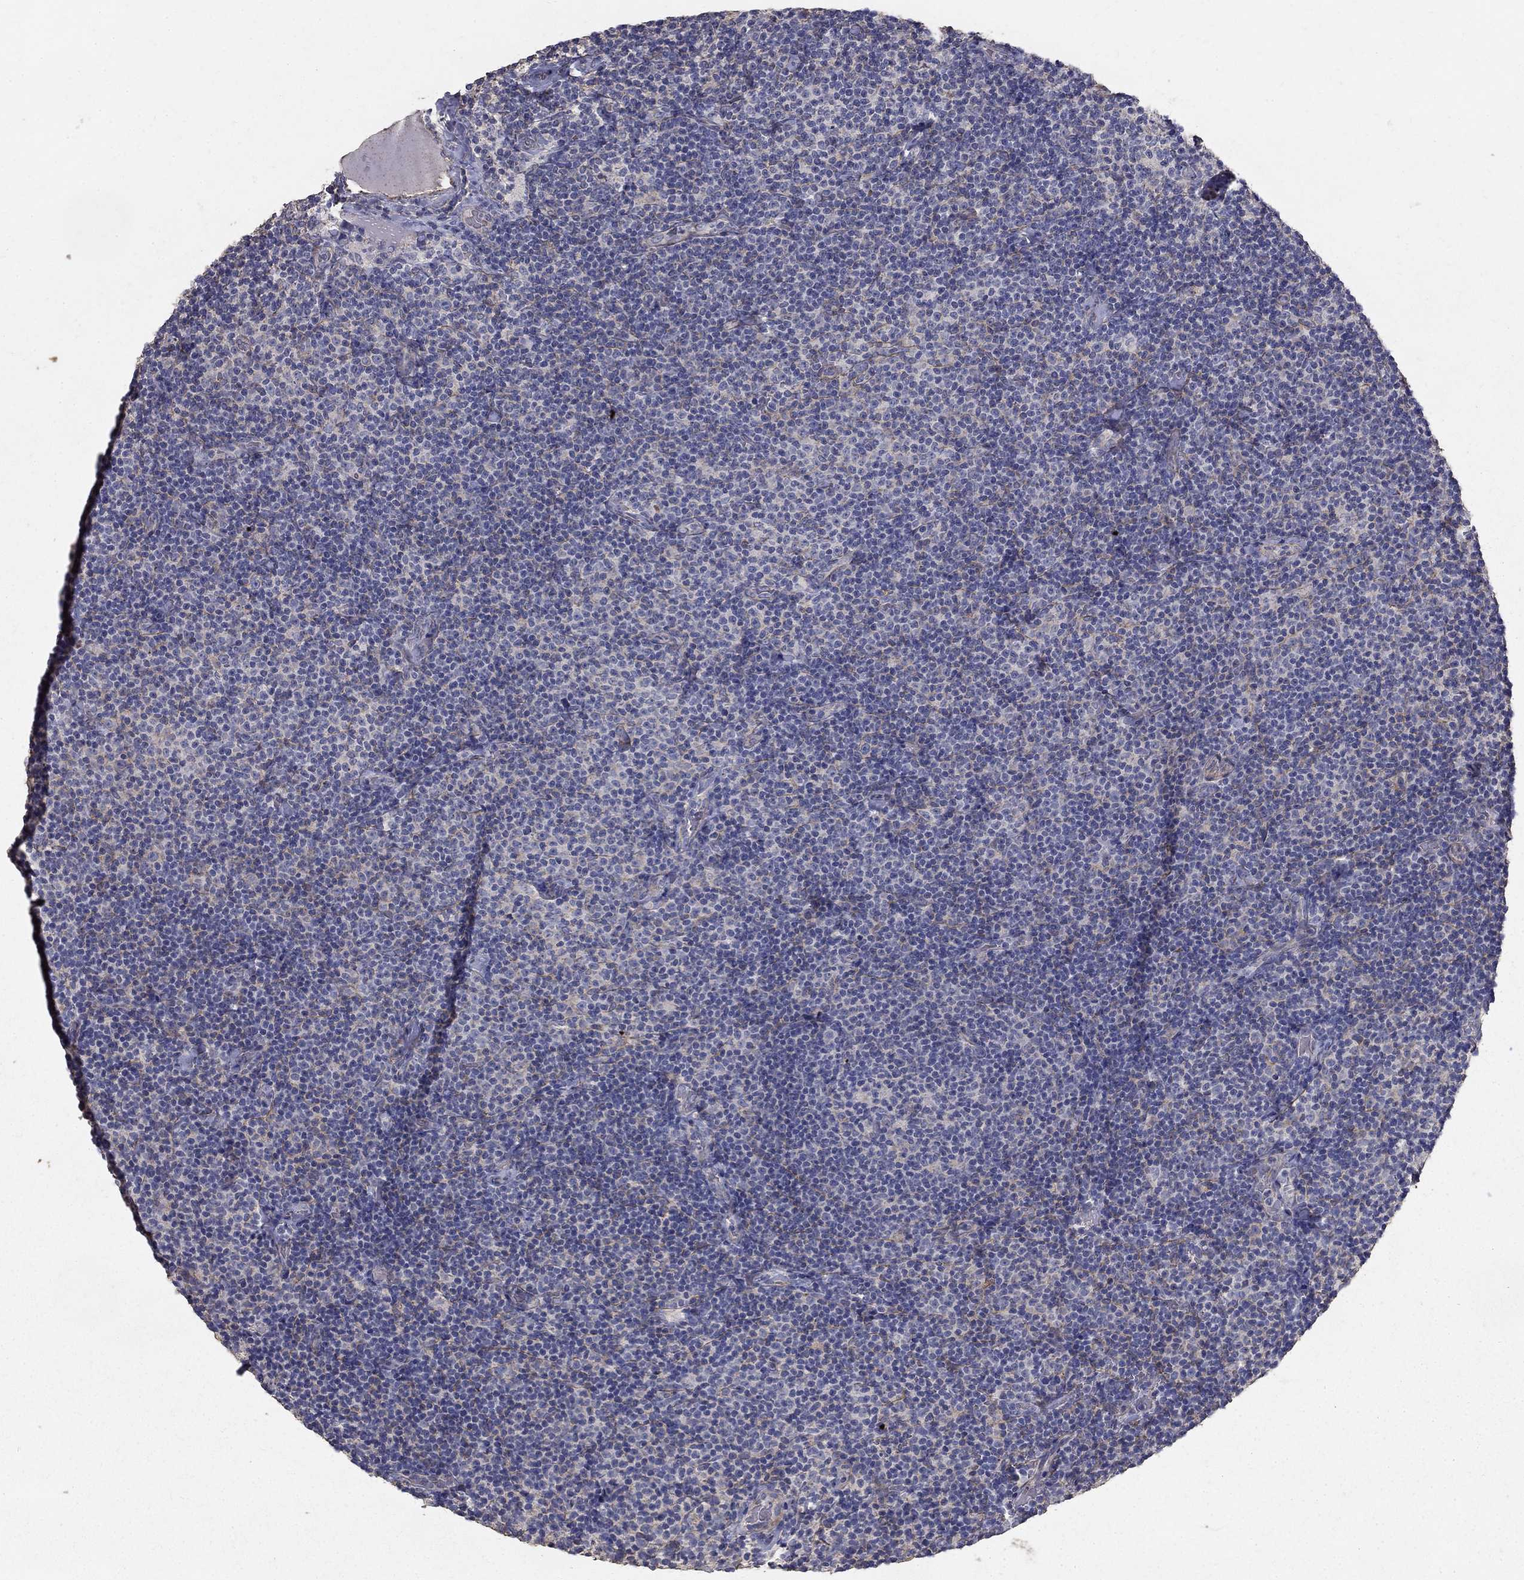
{"staining": {"intensity": "negative", "quantity": "none", "location": "none"}, "tissue": "lymphoma", "cell_type": "Tumor cells", "image_type": "cancer", "snomed": [{"axis": "morphology", "description": "Malignant lymphoma, non-Hodgkin's type, Low grade"}, {"axis": "topography", "description": "Lymph node"}], "caption": "This histopathology image is of malignant lymphoma, non-Hodgkin's type (low-grade) stained with immunohistochemistry (IHC) to label a protein in brown with the nuclei are counter-stained blue. There is no staining in tumor cells.", "gene": "MPP2", "patient": {"sex": "male", "age": 81}}